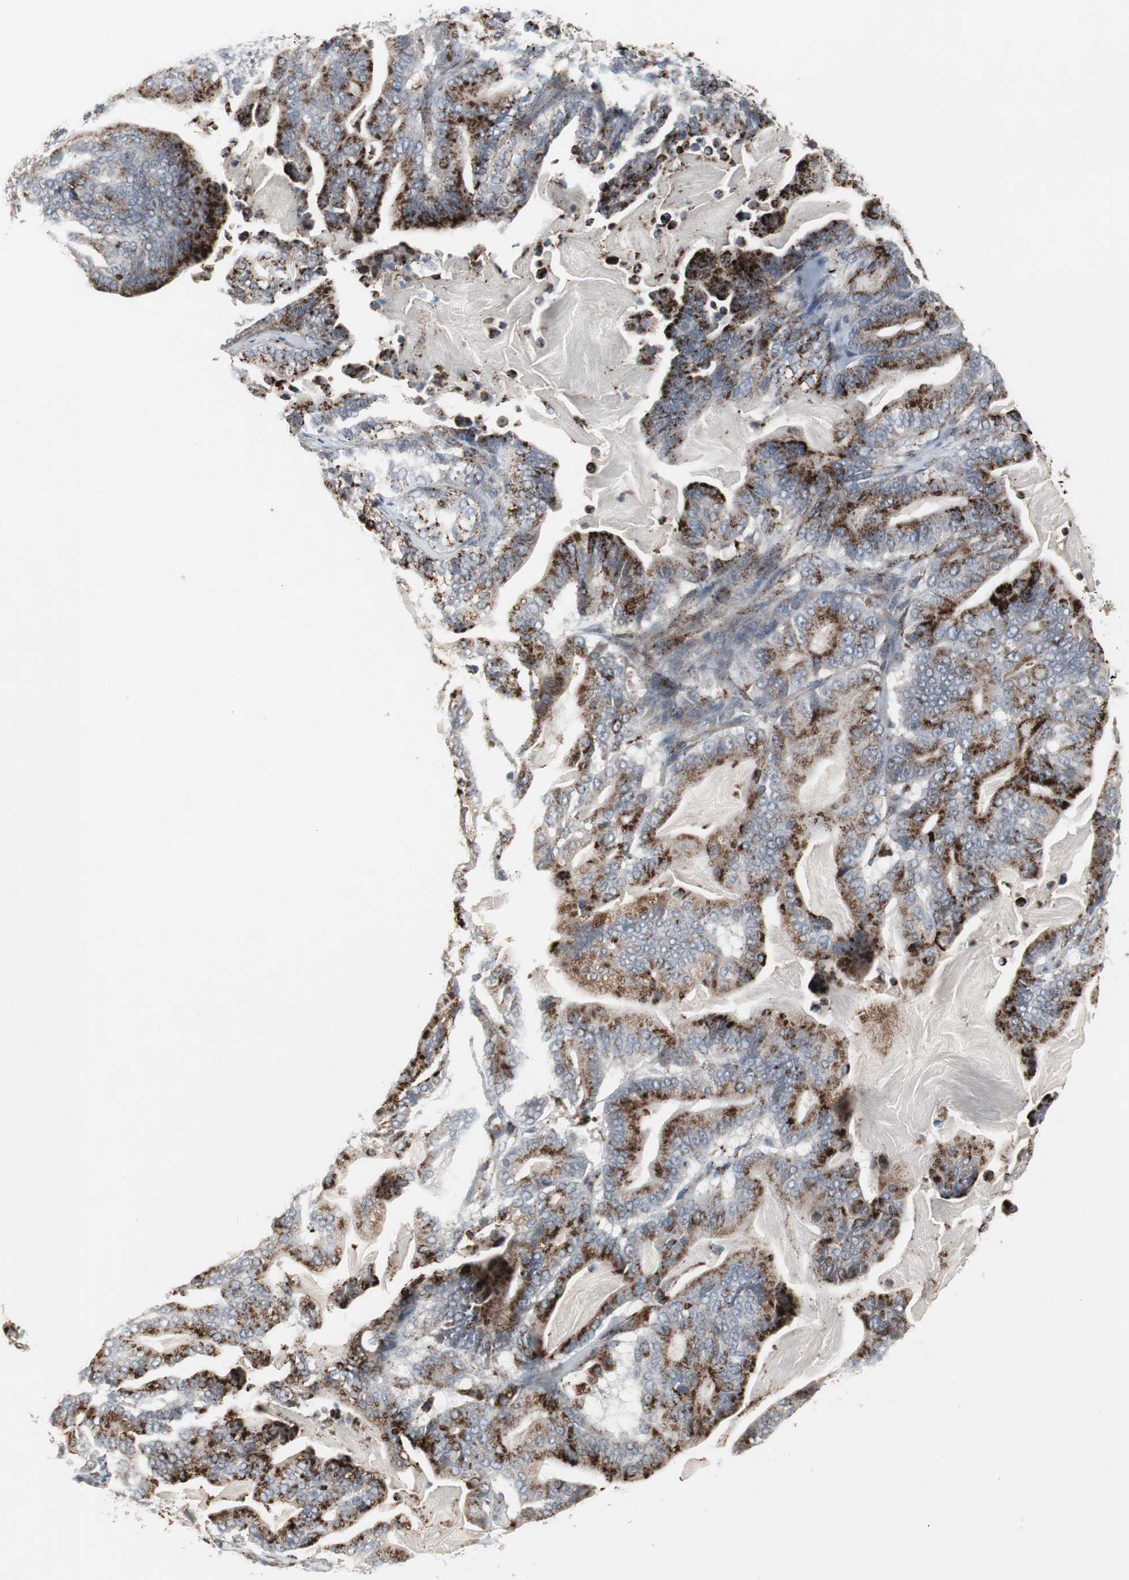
{"staining": {"intensity": "strong", "quantity": ">75%", "location": "cytoplasmic/membranous"}, "tissue": "pancreatic cancer", "cell_type": "Tumor cells", "image_type": "cancer", "snomed": [{"axis": "morphology", "description": "Adenocarcinoma, NOS"}, {"axis": "topography", "description": "Pancreas"}], "caption": "Adenocarcinoma (pancreatic) stained for a protein reveals strong cytoplasmic/membranous positivity in tumor cells. The staining was performed using DAB (3,3'-diaminobenzidine) to visualize the protein expression in brown, while the nuclei were stained in blue with hematoxylin (Magnification: 20x).", "gene": "GBA1", "patient": {"sex": "male", "age": 63}}